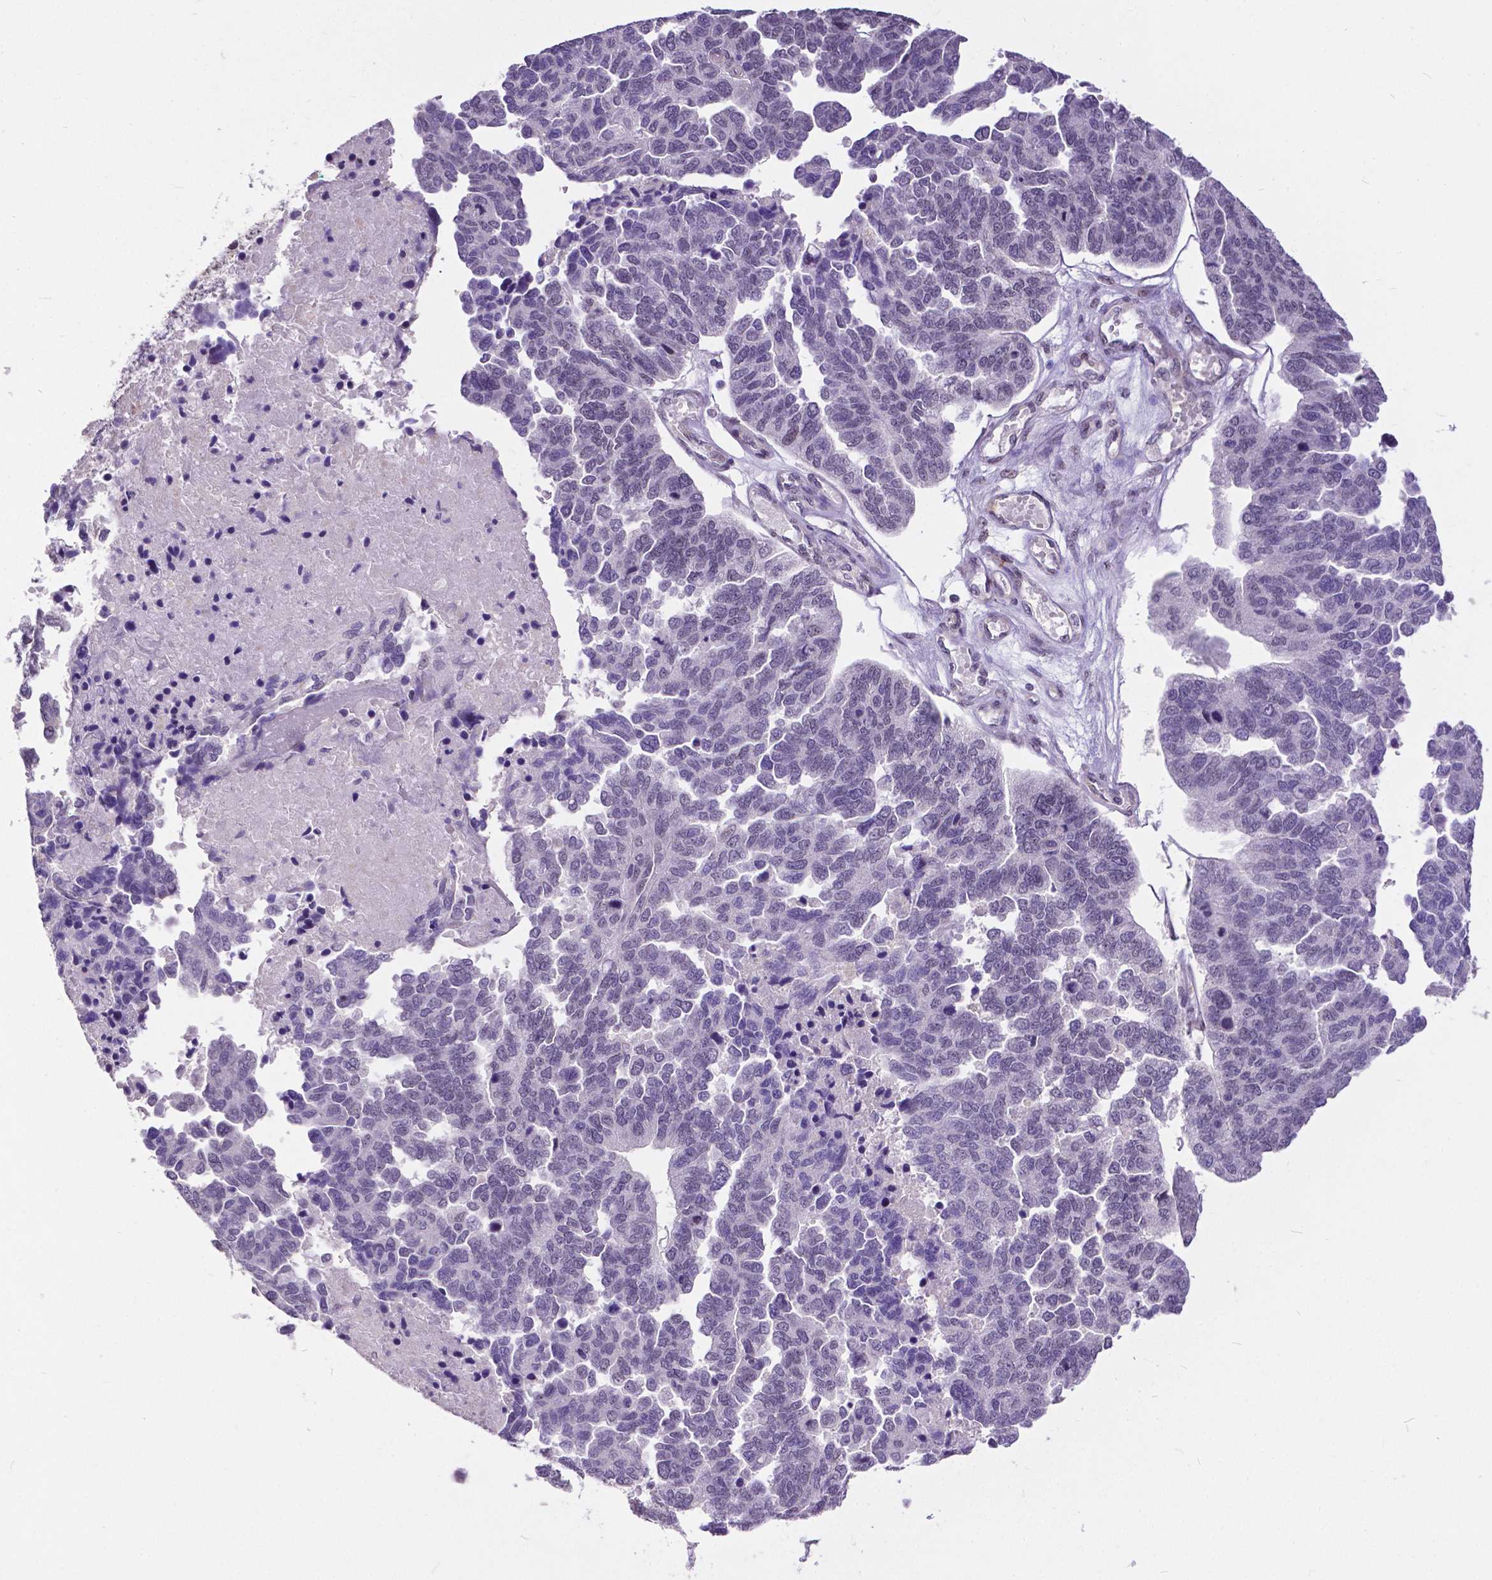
{"staining": {"intensity": "moderate", "quantity": "<25%", "location": "nuclear"}, "tissue": "ovarian cancer", "cell_type": "Tumor cells", "image_type": "cancer", "snomed": [{"axis": "morphology", "description": "Cystadenocarcinoma, serous, NOS"}, {"axis": "topography", "description": "Ovary"}], "caption": "Immunohistochemistry (DAB) staining of human ovarian cancer displays moderate nuclear protein staining in approximately <25% of tumor cells. The protein of interest is stained brown, and the nuclei are stained in blue (DAB IHC with brightfield microscopy, high magnification).", "gene": "ATRX", "patient": {"sex": "female", "age": 64}}